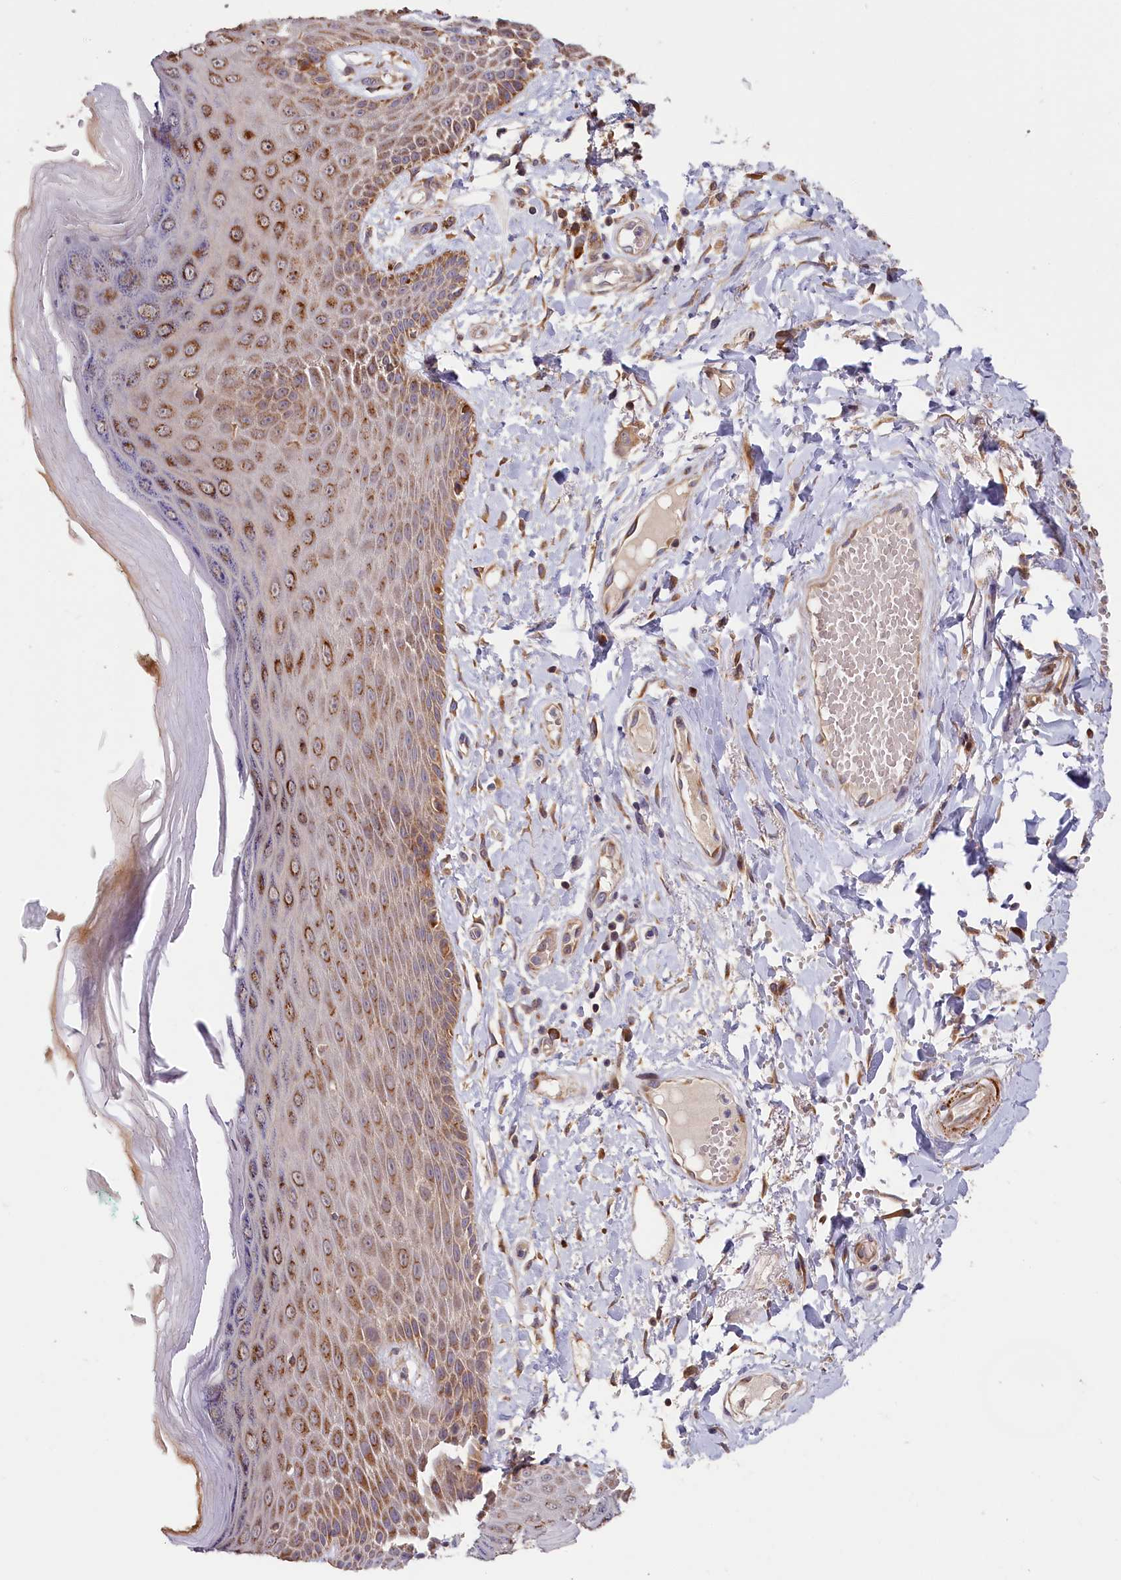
{"staining": {"intensity": "moderate", "quantity": ">75%", "location": "cytoplasmic/membranous"}, "tissue": "skin", "cell_type": "Epidermal cells", "image_type": "normal", "snomed": [{"axis": "morphology", "description": "Normal tissue, NOS"}, {"axis": "topography", "description": "Anal"}], "caption": "Immunohistochemical staining of normal skin reveals moderate cytoplasmic/membranous protein staining in approximately >75% of epidermal cells.", "gene": "CEP44", "patient": {"sex": "male", "age": 78}}